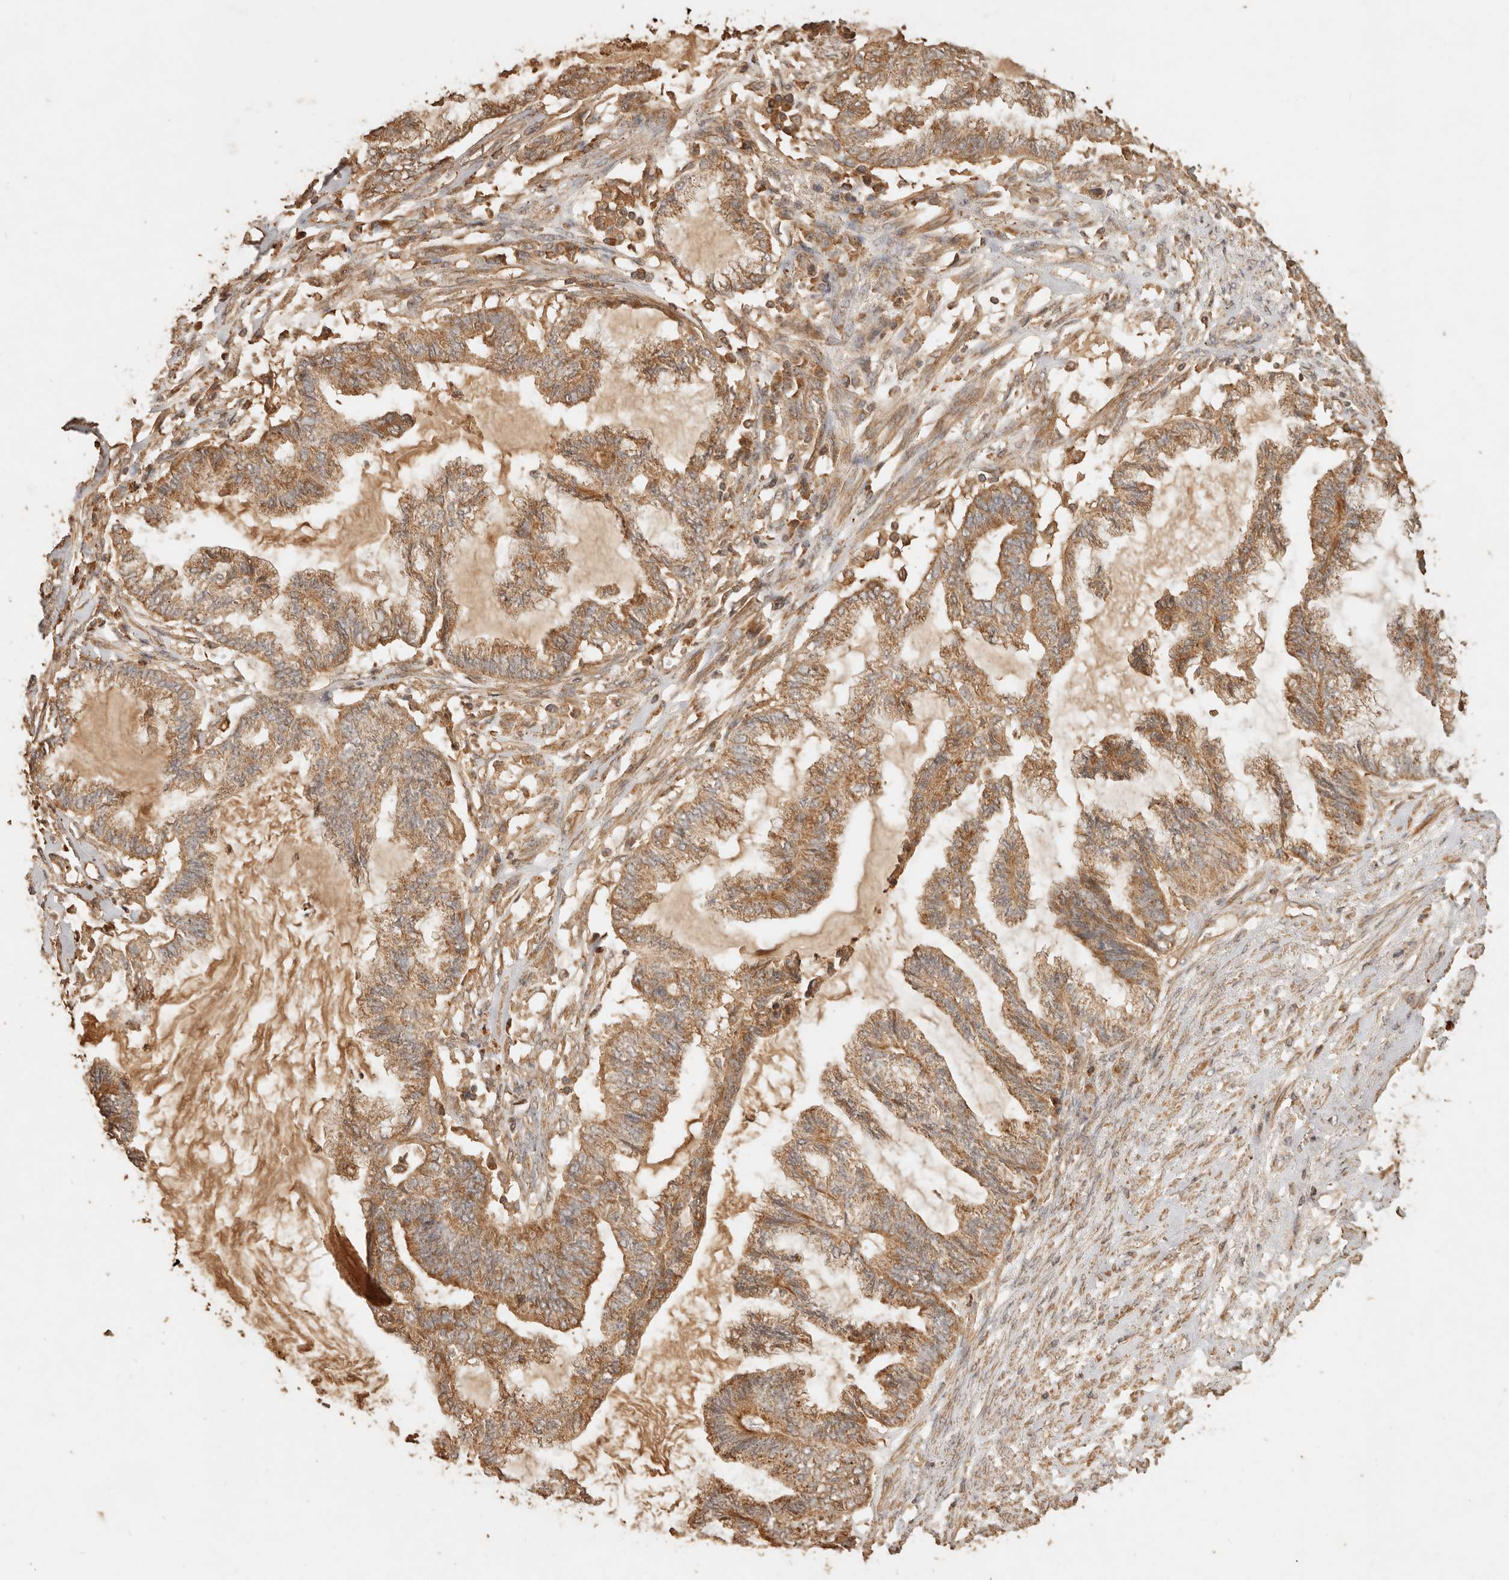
{"staining": {"intensity": "moderate", "quantity": ">75%", "location": "cytoplasmic/membranous"}, "tissue": "endometrial cancer", "cell_type": "Tumor cells", "image_type": "cancer", "snomed": [{"axis": "morphology", "description": "Adenocarcinoma, NOS"}, {"axis": "topography", "description": "Endometrium"}], "caption": "Immunohistochemical staining of human endometrial cancer reveals medium levels of moderate cytoplasmic/membranous positivity in about >75% of tumor cells. The staining was performed using DAB (3,3'-diaminobenzidine), with brown indicating positive protein expression. Nuclei are stained blue with hematoxylin.", "gene": "FAM180B", "patient": {"sex": "female", "age": 86}}